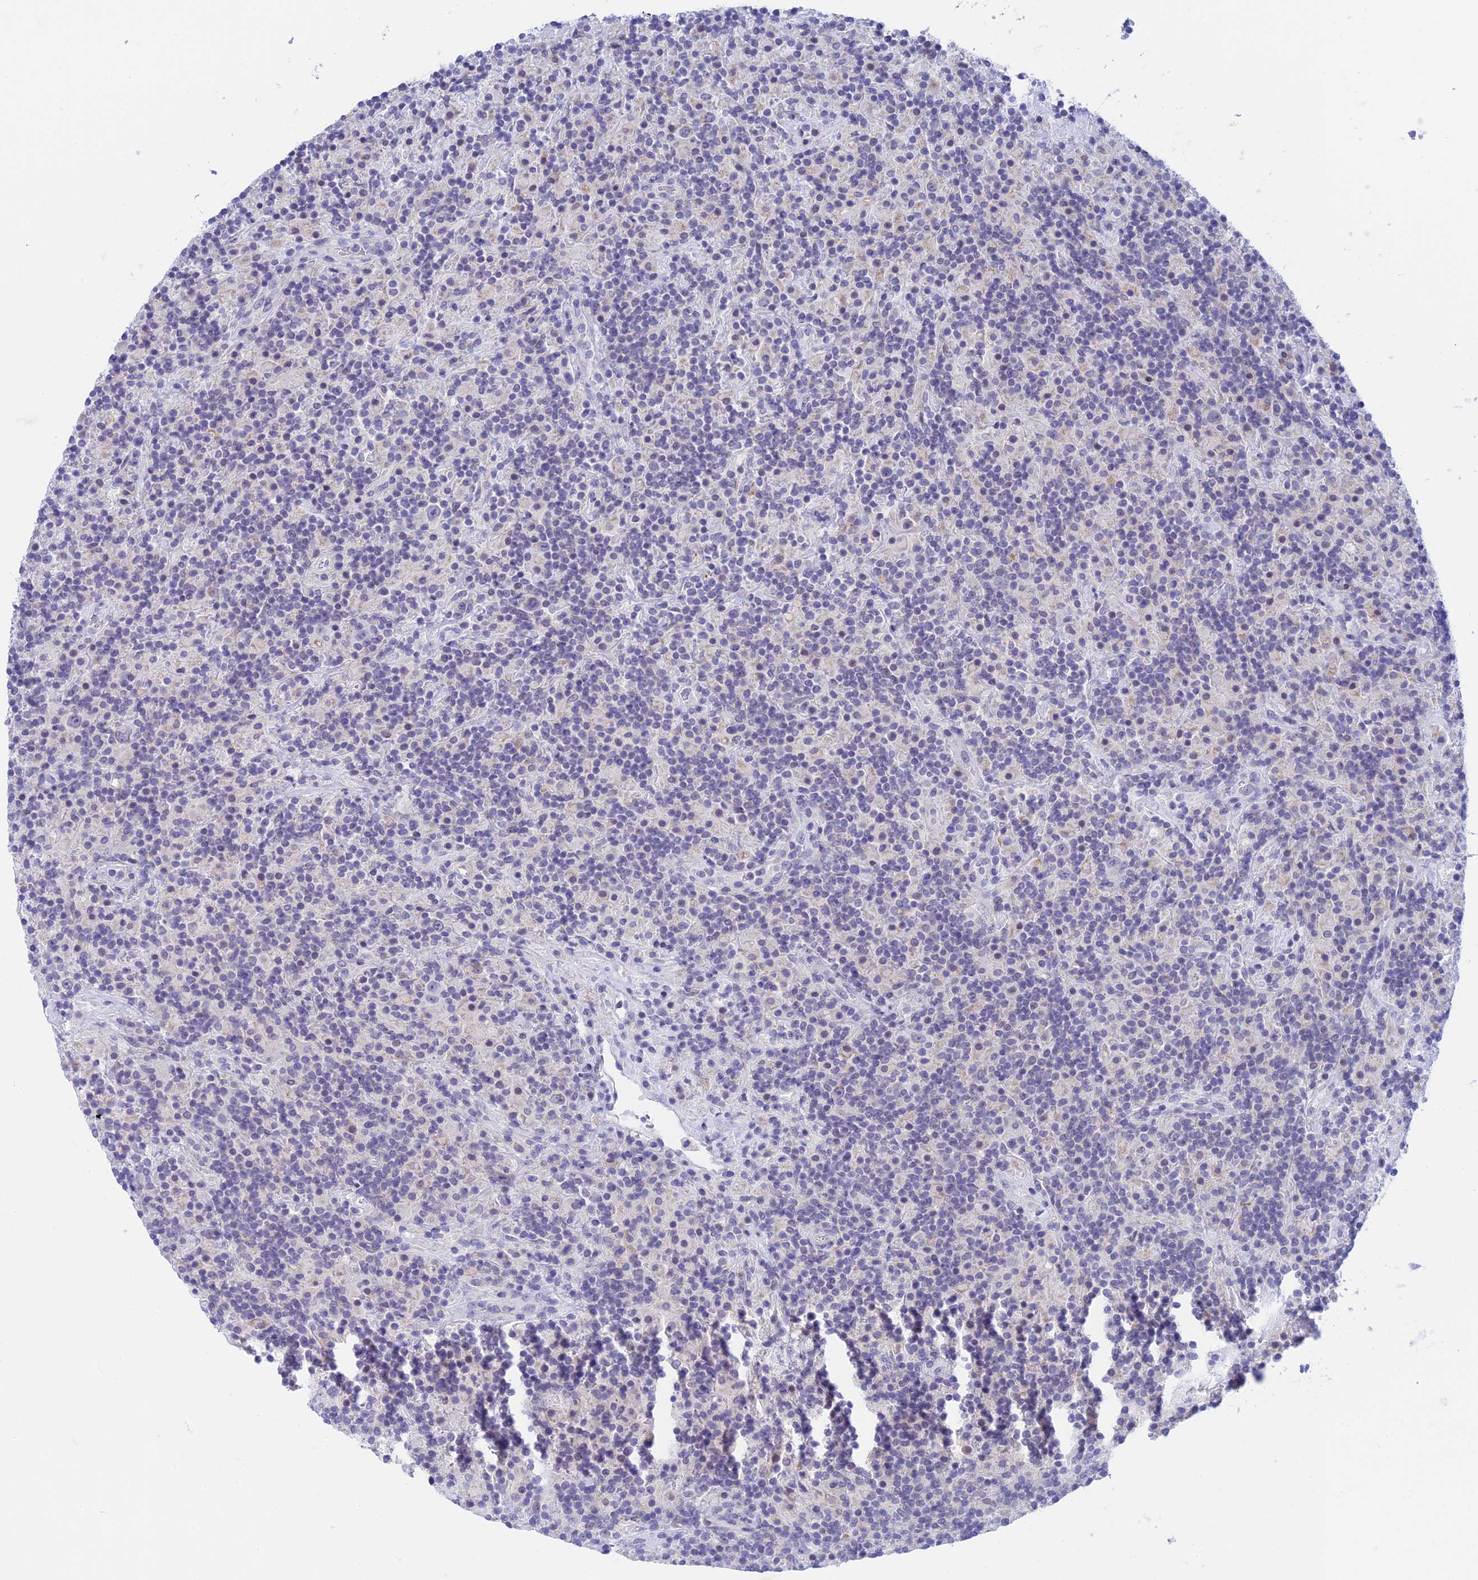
{"staining": {"intensity": "negative", "quantity": "none", "location": "none"}, "tissue": "lymphoma", "cell_type": "Tumor cells", "image_type": "cancer", "snomed": [{"axis": "morphology", "description": "Hodgkin's disease, NOS"}, {"axis": "topography", "description": "Lymph node"}], "caption": "The immunohistochemistry micrograph has no significant staining in tumor cells of Hodgkin's disease tissue.", "gene": "REXO5", "patient": {"sex": "male", "age": 70}}